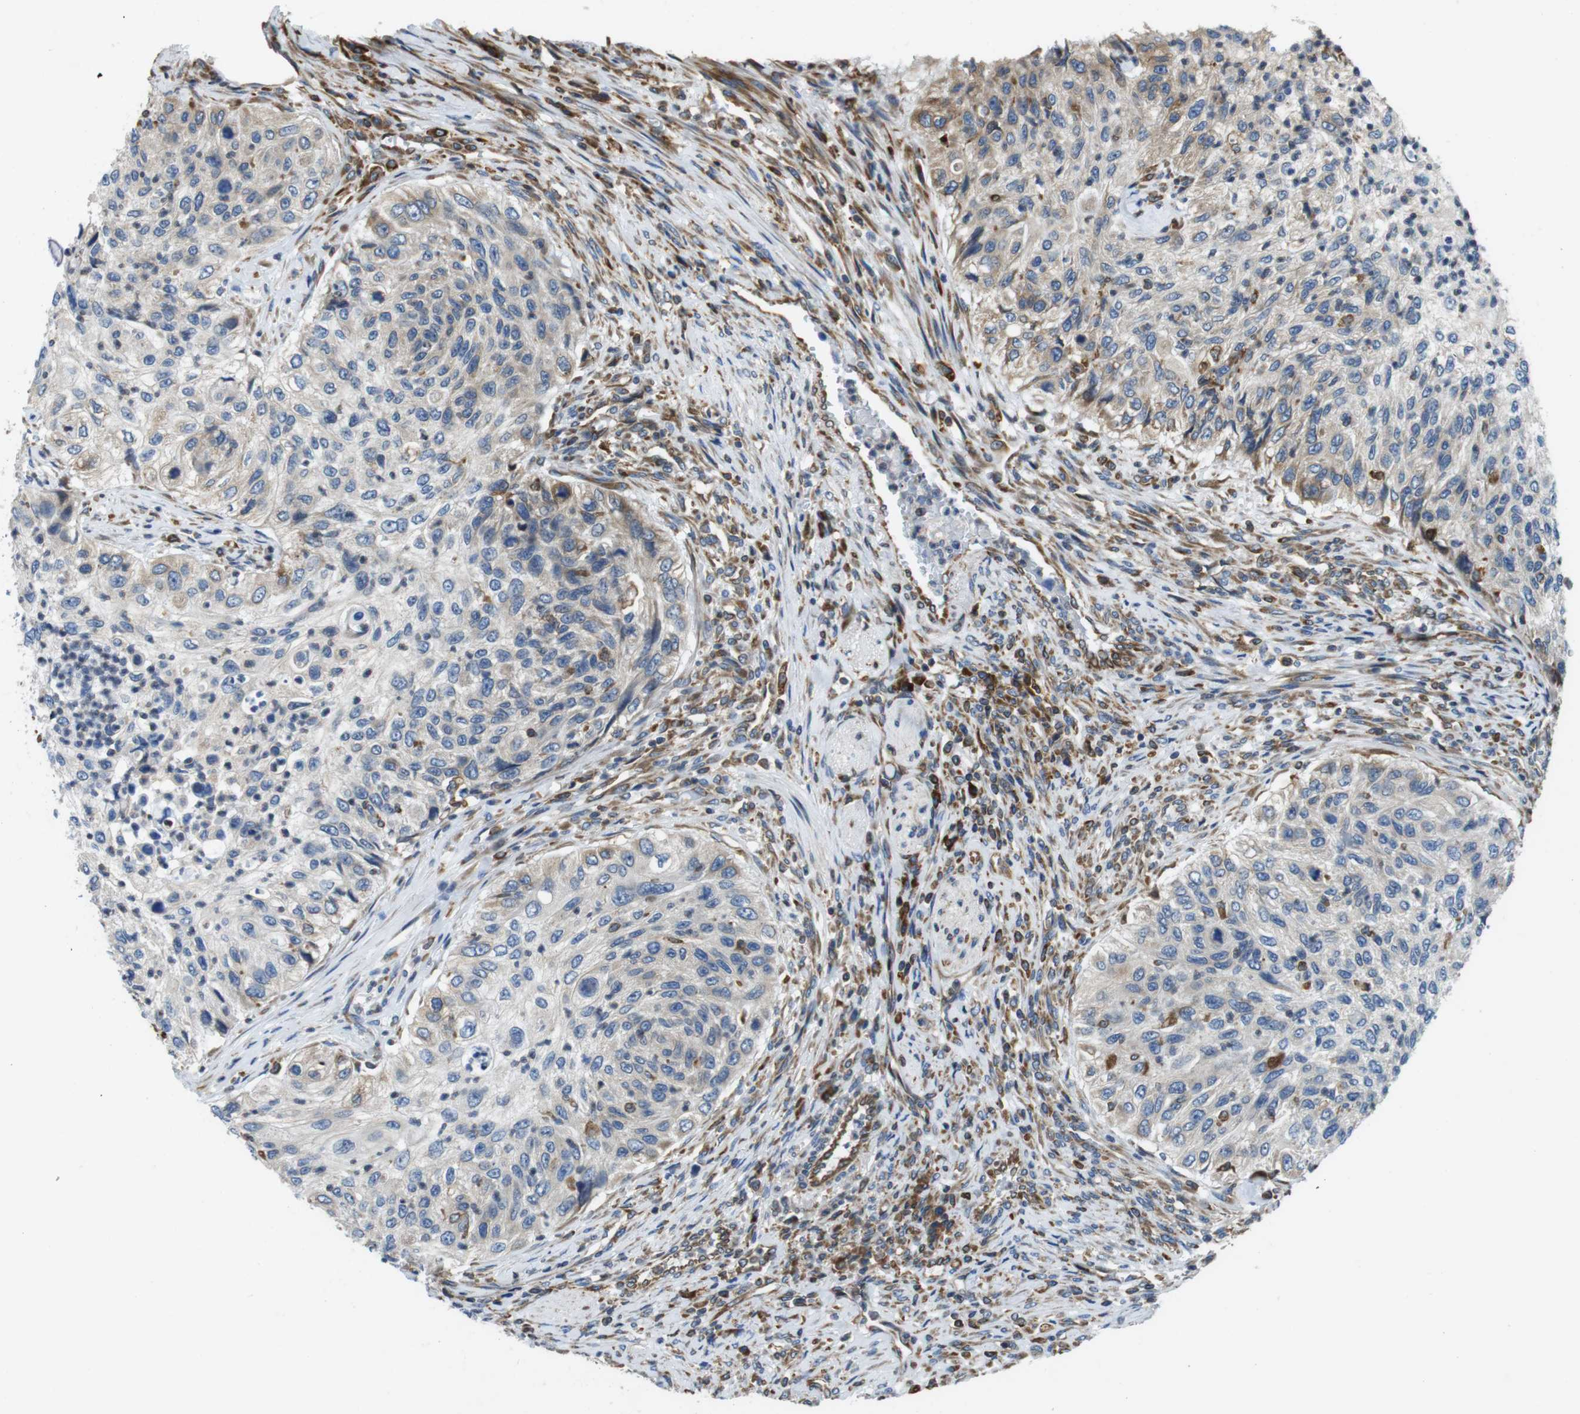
{"staining": {"intensity": "weak", "quantity": "<25%", "location": "cytoplasmic/membranous"}, "tissue": "urothelial cancer", "cell_type": "Tumor cells", "image_type": "cancer", "snomed": [{"axis": "morphology", "description": "Urothelial carcinoma, High grade"}, {"axis": "topography", "description": "Urinary bladder"}], "caption": "Immunohistochemistry micrograph of human high-grade urothelial carcinoma stained for a protein (brown), which shows no staining in tumor cells.", "gene": "UGGT1", "patient": {"sex": "female", "age": 60}}